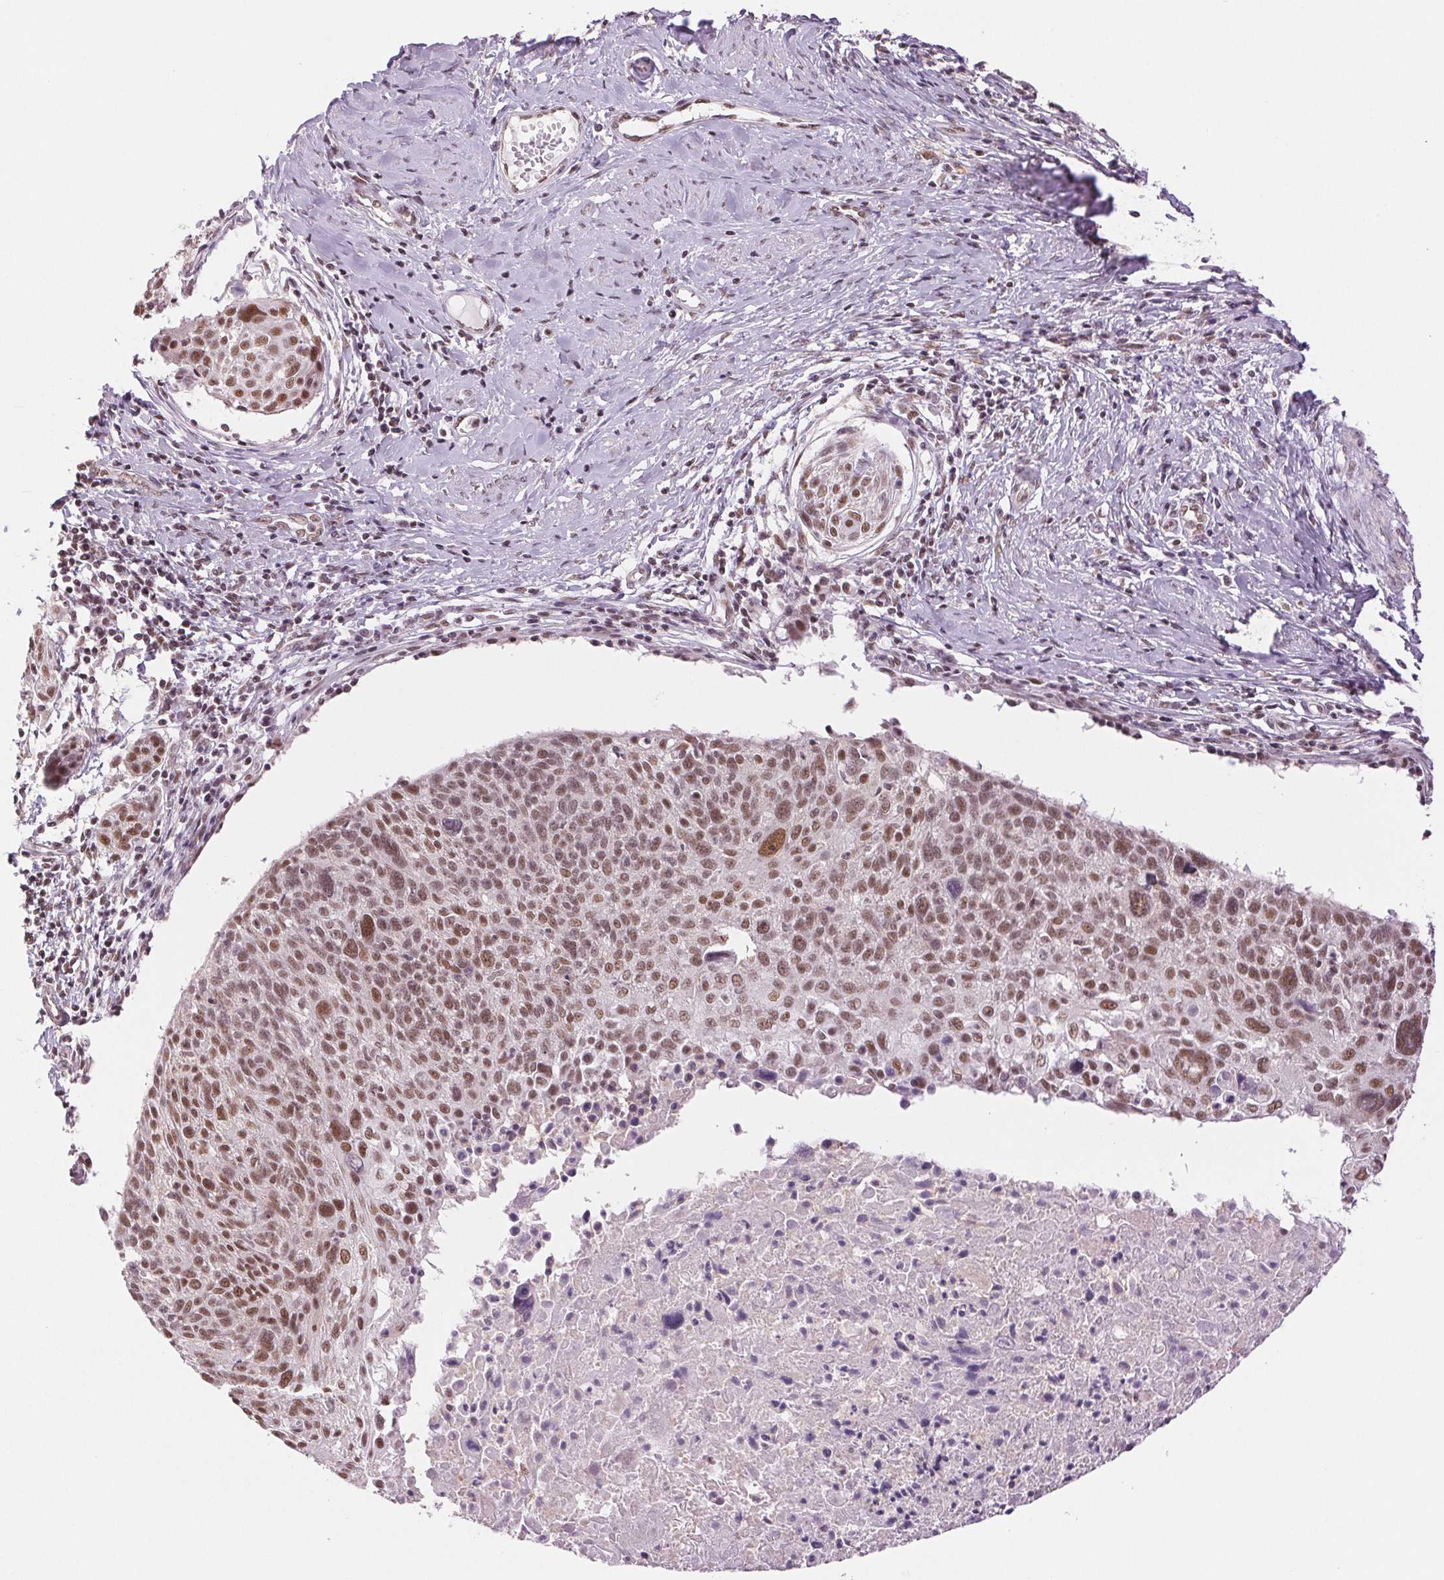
{"staining": {"intensity": "moderate", "quantity": ">75%", "location": "nuclear"}, "tissue": "cervical cancer", "cell_type": "Tumor cells", "image_type": "cancer", "snomed": [{"axis": "morphology", "description": "Squamous cell carcinoma, NOS"}, {"axis": "topography", "description": "Cervix"}], "caption": "DAB immunohistochemical staining of human cervical cancer (squamous cell carcinoma) exhibits moderate nuclear protein positivity in about >75% of tumor cells.", "gene": "RPRD1B", "patient": {"sex": "female", "age": 49}}